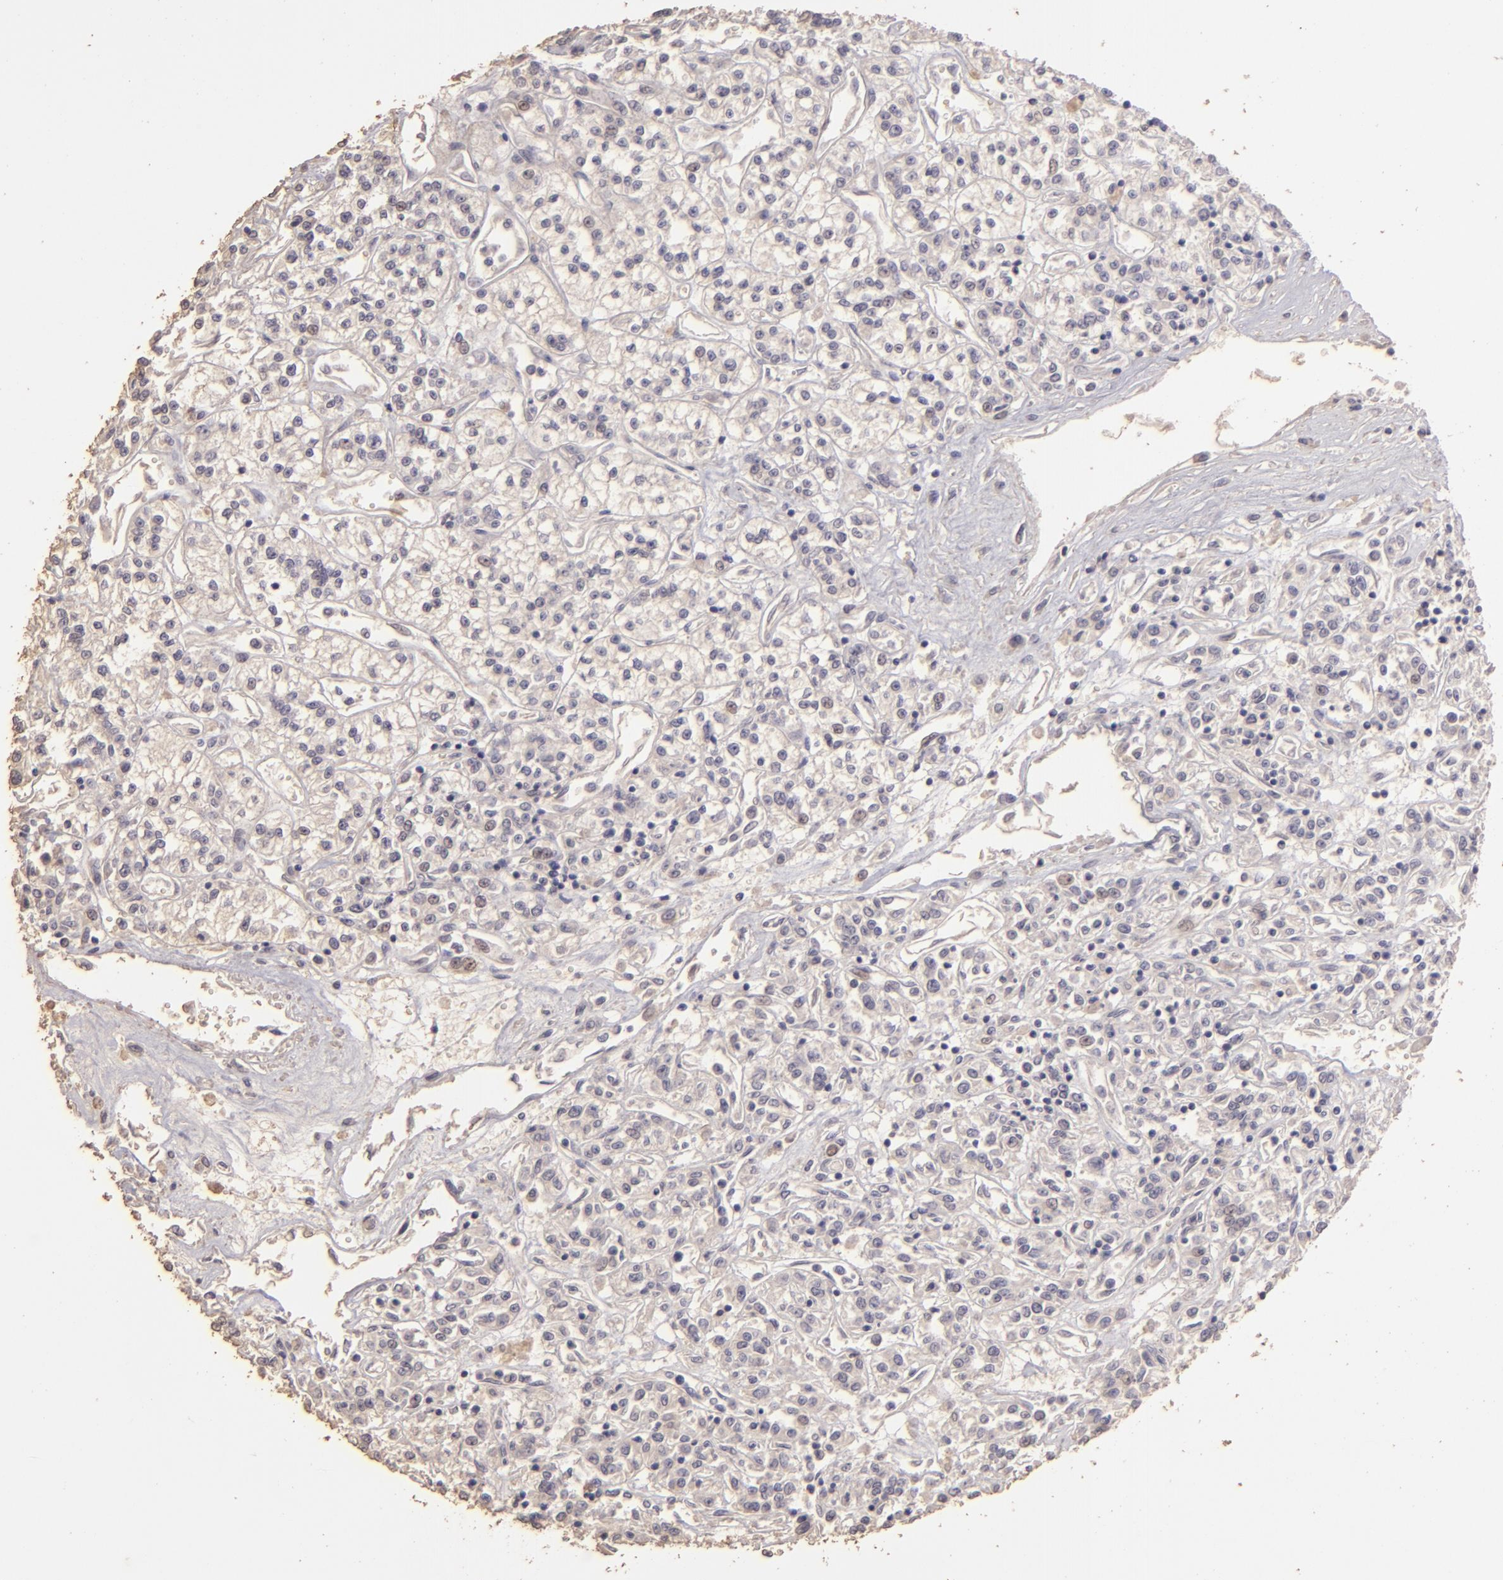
{"staining": {"intensity": "negative", "quantity": "none", "location": "none"}, "tissue": "renal cancer", "cell_type": "Tumor cells", "image_type": "cancer", "snomed": [{"axis": "morphology", "description": "Adenocarcinoma, NOS"}, {"axis": "topography", "description": "Kidney"}], "caption": "The micrograph reveals no significant expression in tumor cells of adenocarcinoma (renal).", "gene": "BCL2L13", "patient": {"sex": "female", "age": 76}}